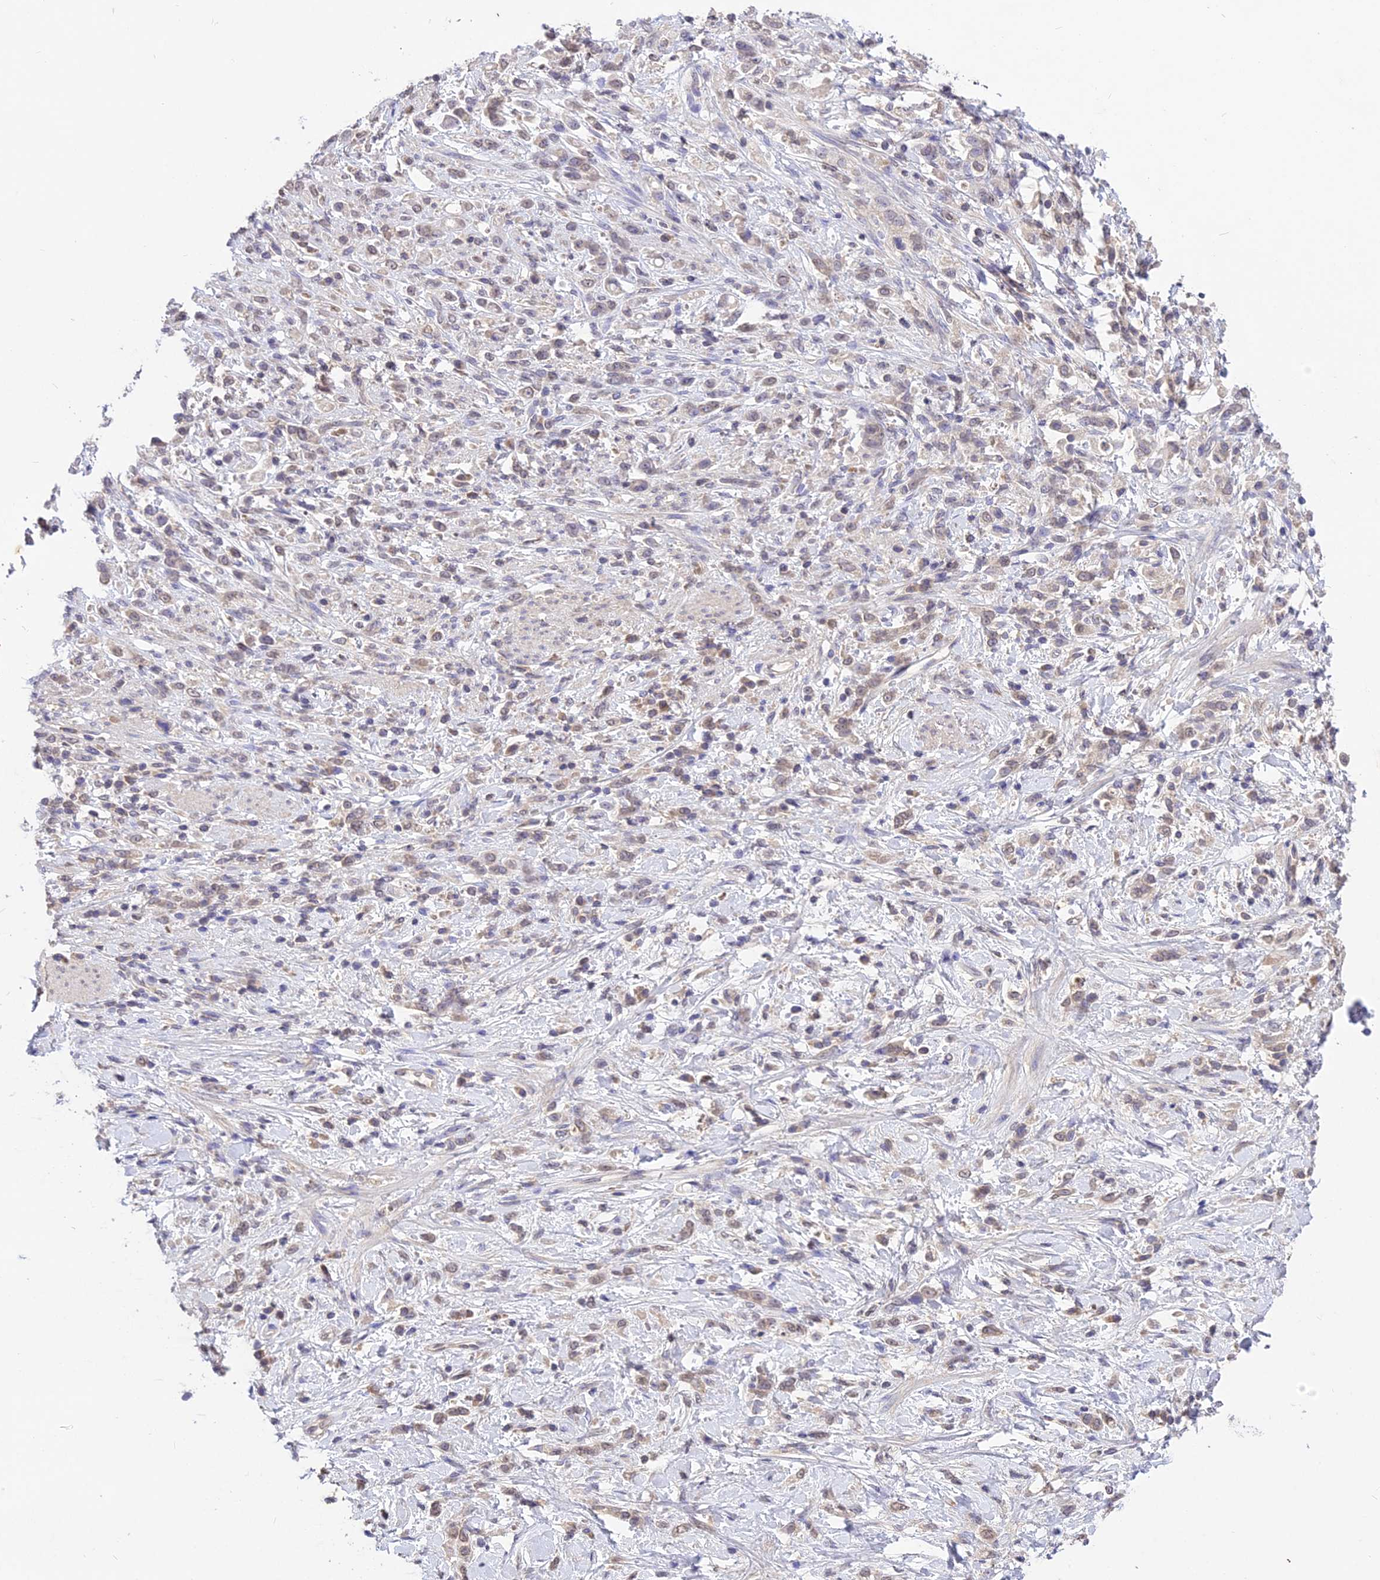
{"staining": {"intensity": "weak", "quantity": "25%-75%", "location": "nuclear"}, "tissue": "stomach cancer", "cell_type": "Tumor cells", "image_type": "cancer", "snomed": [{"axis": "morphology", "description": "Adenocarcinoma, NOS"}, {"axis": "topography", "description": "Stomach"}], "caption": "This micrograph reveals immunohistochemistry staining of stomach cancer (adenocarcinoma), with low weak nuclear staining in approximately 25%-75% of tumor cells.", "gene": "PGK1", "patient": {"sex": "female", "age": 60}}